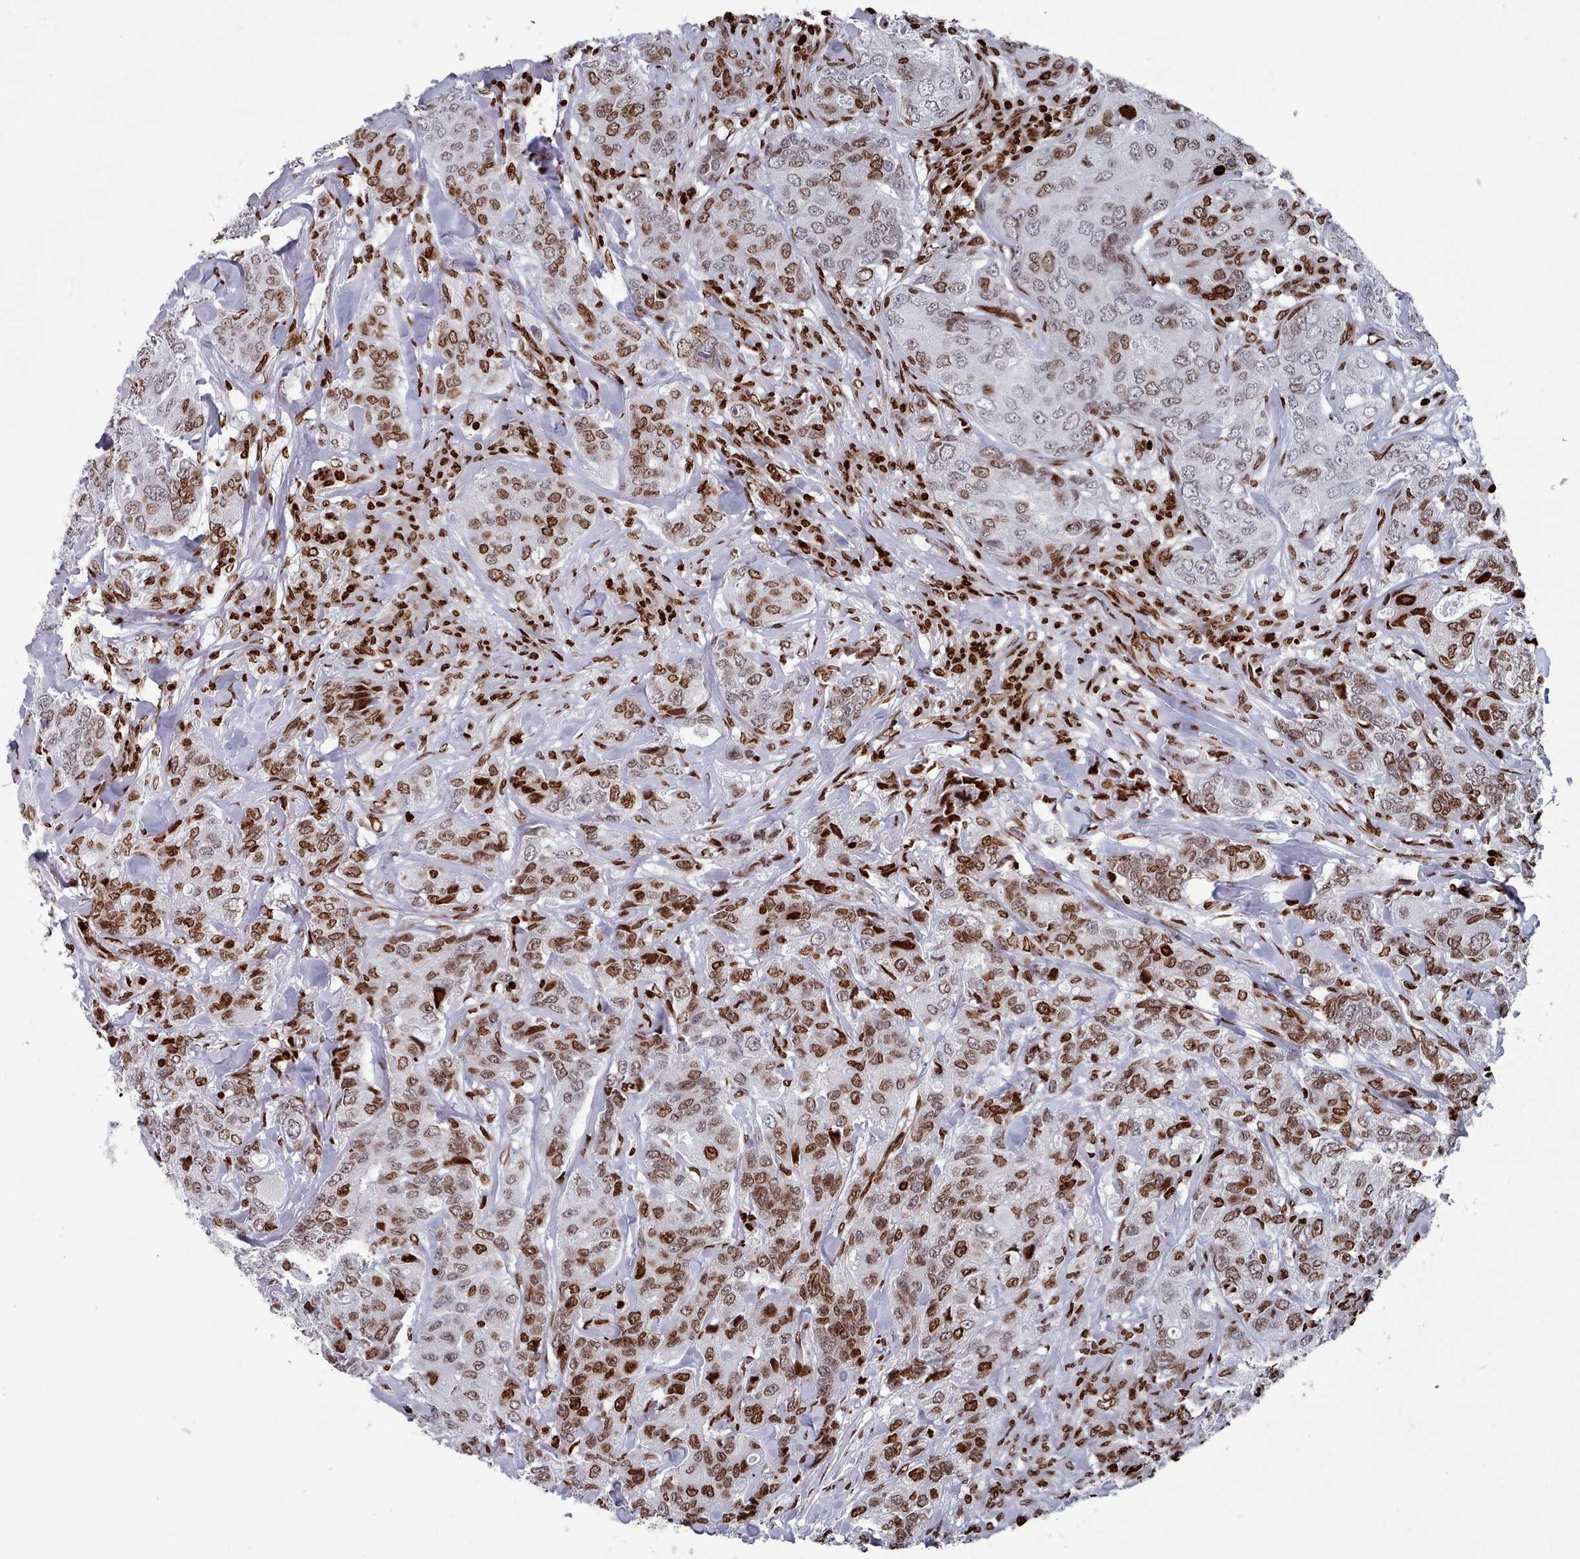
{"staining": {"intensity": "strong", "quantity": "25%-75%", "location": "nuclear"}, "tissue": "breast cancer", "cell_type": "Tumor cells", "image_type": "cancer", "snomed": [{"axis": "morphology", "description": "Duct carcinoma"}, {"axis": "topography", "description": "Breast"}], "caption": "Human breast cancer stained for a protein (brown) displays strong nuclear positive expression in about 25%-75% of tumor cells.", "gene": "PCDHB12", "patient": {"sex": "female", "age": 43}}